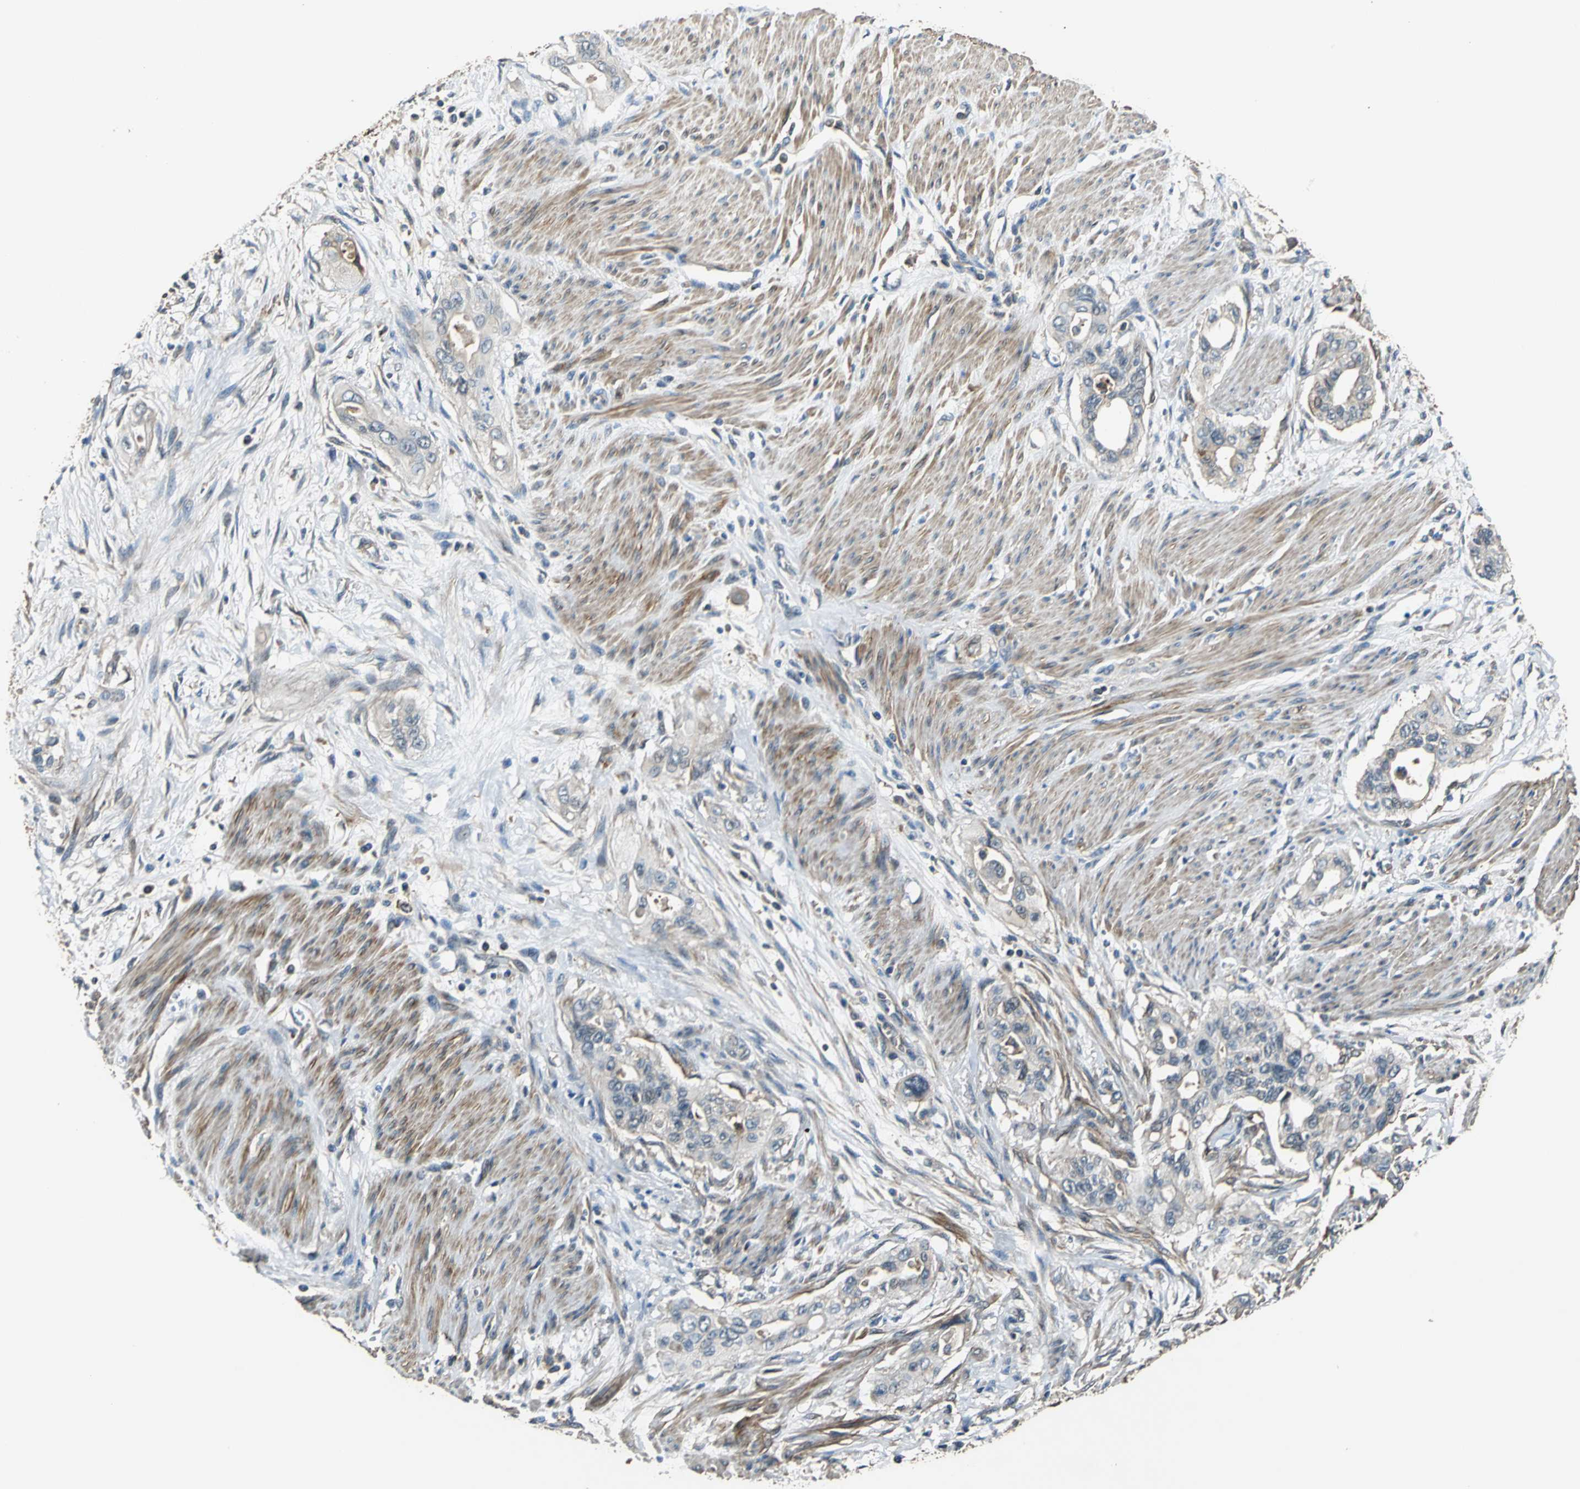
{"staining": {"intensity": "moderate", "quantity": "<25%", "location": "cytoplasmic/membranous"}, "tissue": "pancreatic cancer", "cell_type": "Tumor cells", "image_type": "cancer", "snomed": [{"axis": "morphology", "description": "Adenocarcinoma, NOS"}, {"axis": "topography", "description": "Pancreas"}], "caption": "An IHC photomicrograph of tumor tissue is shown. Protein staining in brown shows moderate cytoplasmic/membranous positivity in pancreatic cancer within tumor cells. Immunohistochemistry stains the protein in brown and the nuclei are stained blue.", "gene": "PARVA", "patient": {"sex": "male", "age": 77}}